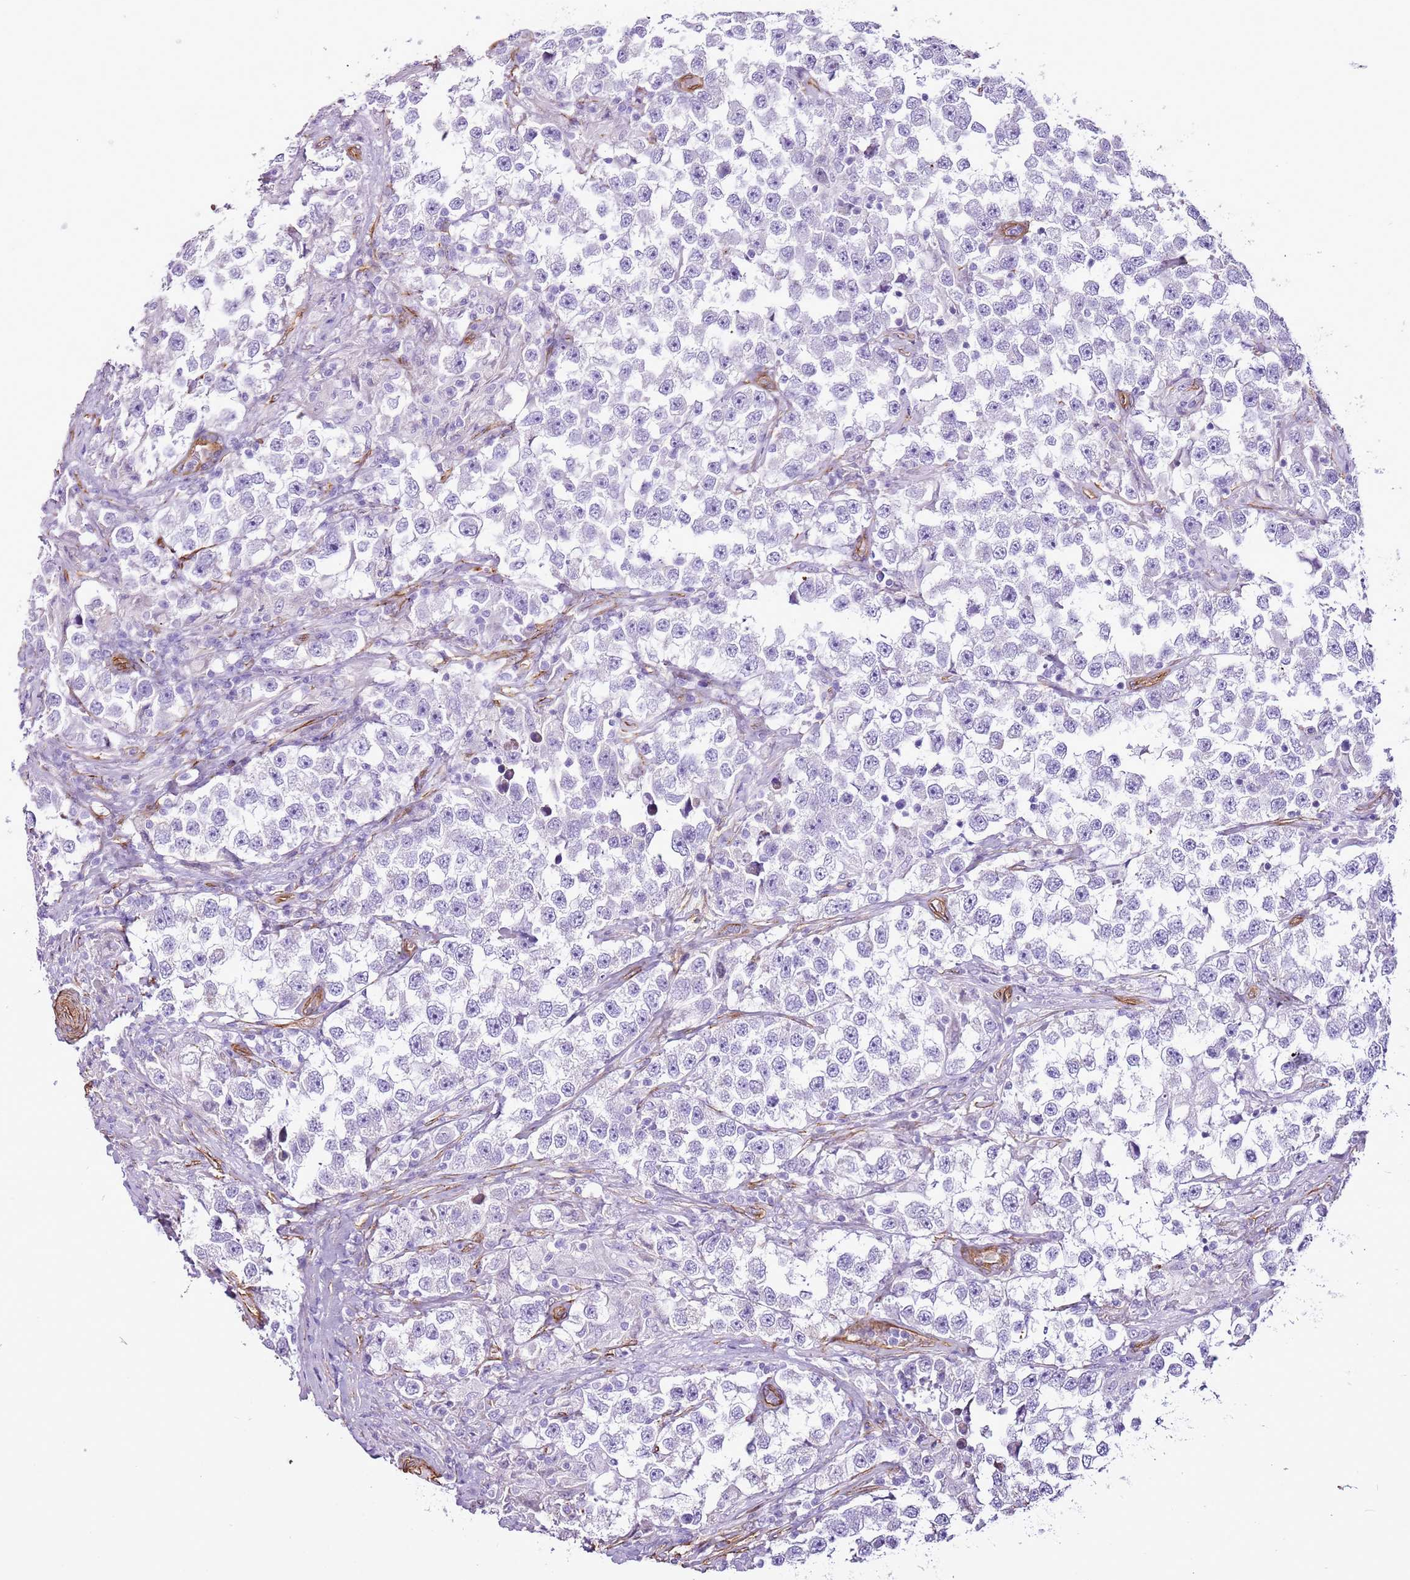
{"staining": {"intensity": "negative", "quantity": "none", "location": "none"}, "tissue": "testis cancer", "cell_type": "Tumor cells", "image_type": "cancer", "snomed": [{"axis": "morphology", "description": "Seminoma, NOS"}, {"axis": "topography", "description": "Testis"}], "caption": "IHC of testis cancer reveals no staining in tumor cells. The staining was performed using DAB to visualize the protein expression in brown, while the nuclei were stained in blue with hematoxylin (Magnification: 20x).", "gene": "CTDSPL", "patient": {"sex": "male", "age": 46}}